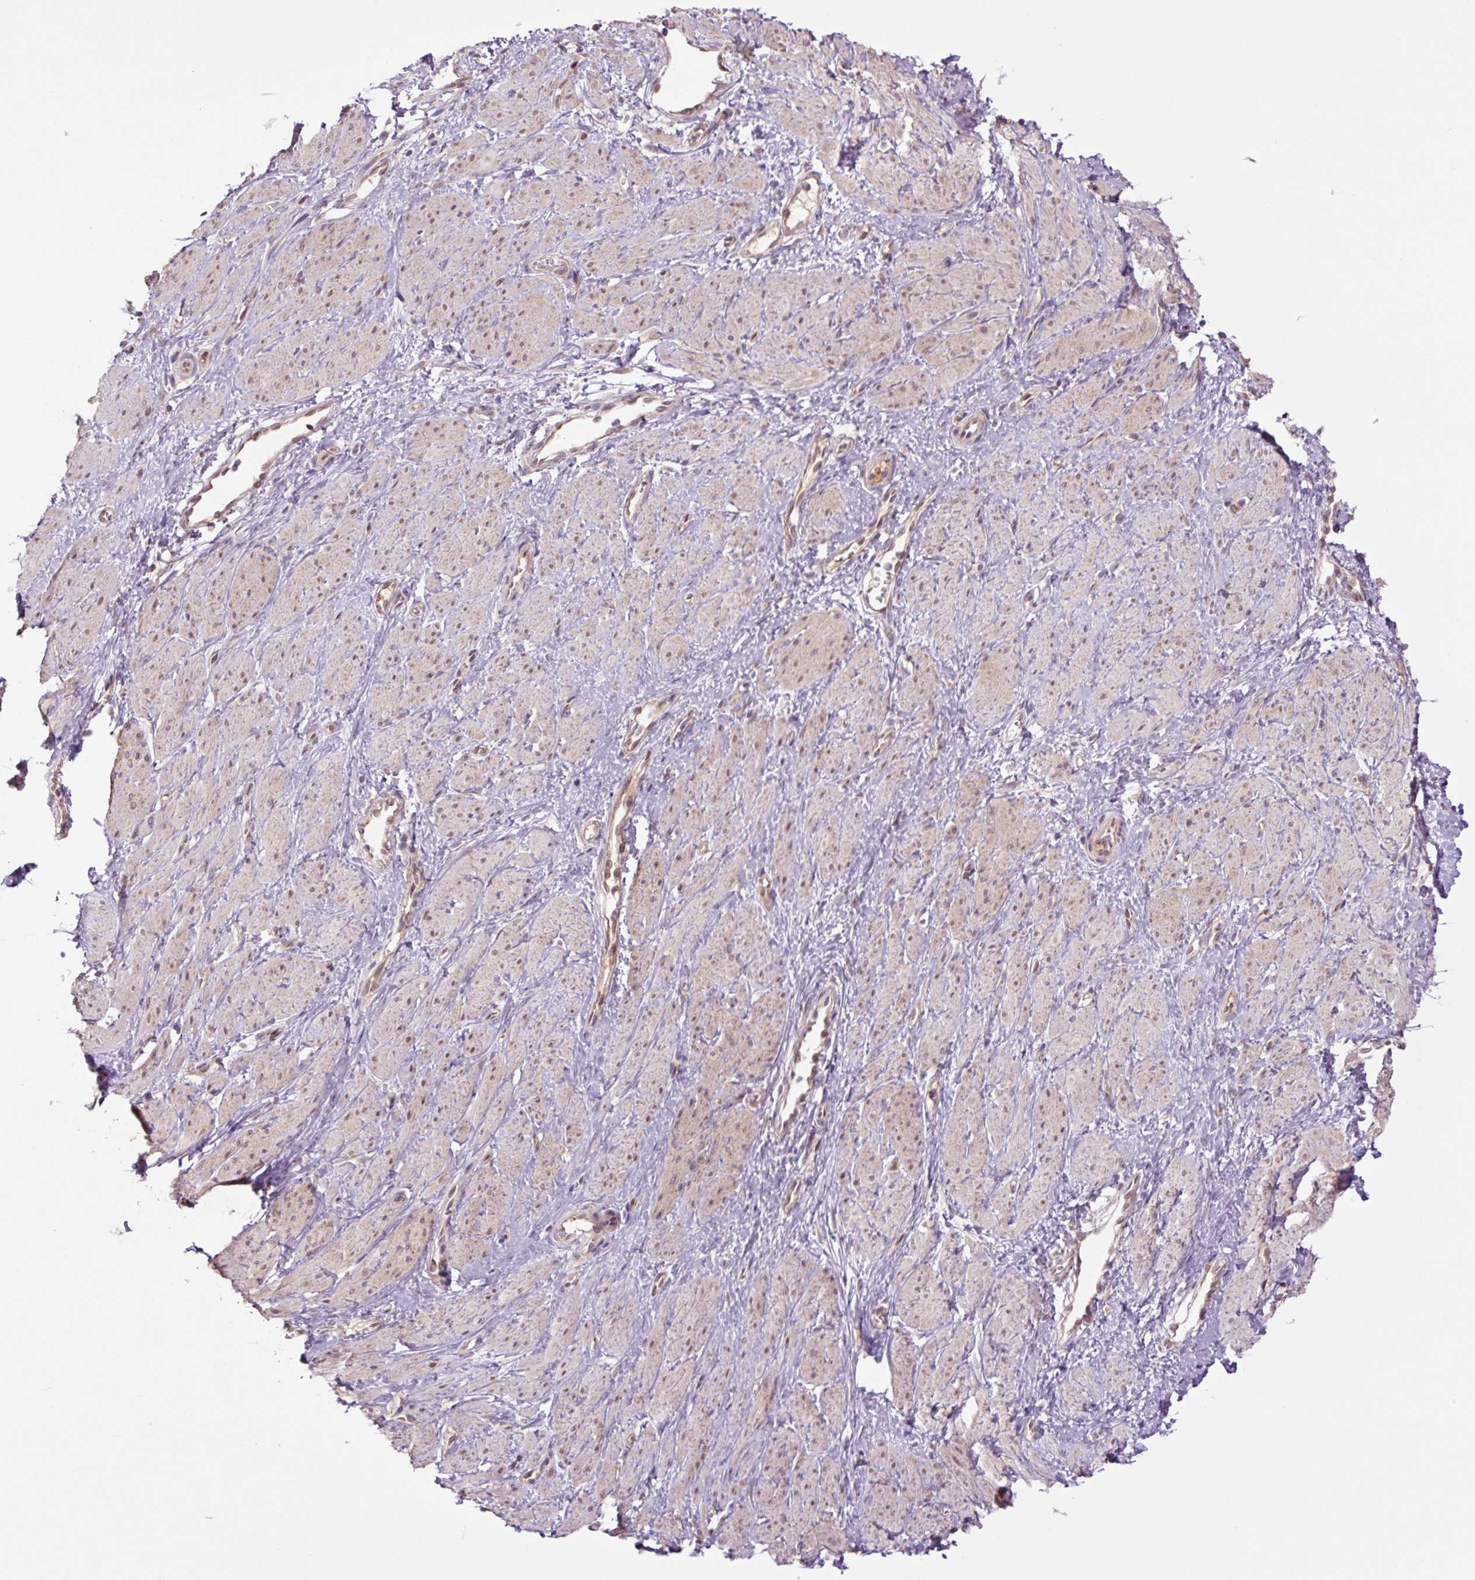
{"staining": {"intensity": "weak", "quantity": "25%-75%", "location": "nuclear"}, "tissue": "smooth muscle", "cell_type": "Smooth muscle cells", "image_type": "normal", "snomed": [{"axis": "morphology", "description": "Normal tissue, NOS"}, {"axis": "topography", "description": "Smooth muscle"}, {"axis": "topography", "description": "Uterus"}], "caption": "A brown stain highlights weak nuclear staining of a protein in smooth muscle cells of benign smooth muscle. (Stains: DAB (3,3'-diaminobenzidine) in brown, nuclei in blue, Microscopy: brightfield microscopy at high magnification).", "gene": "TPT1", "patient": {"sex": "female", "age": 39}}